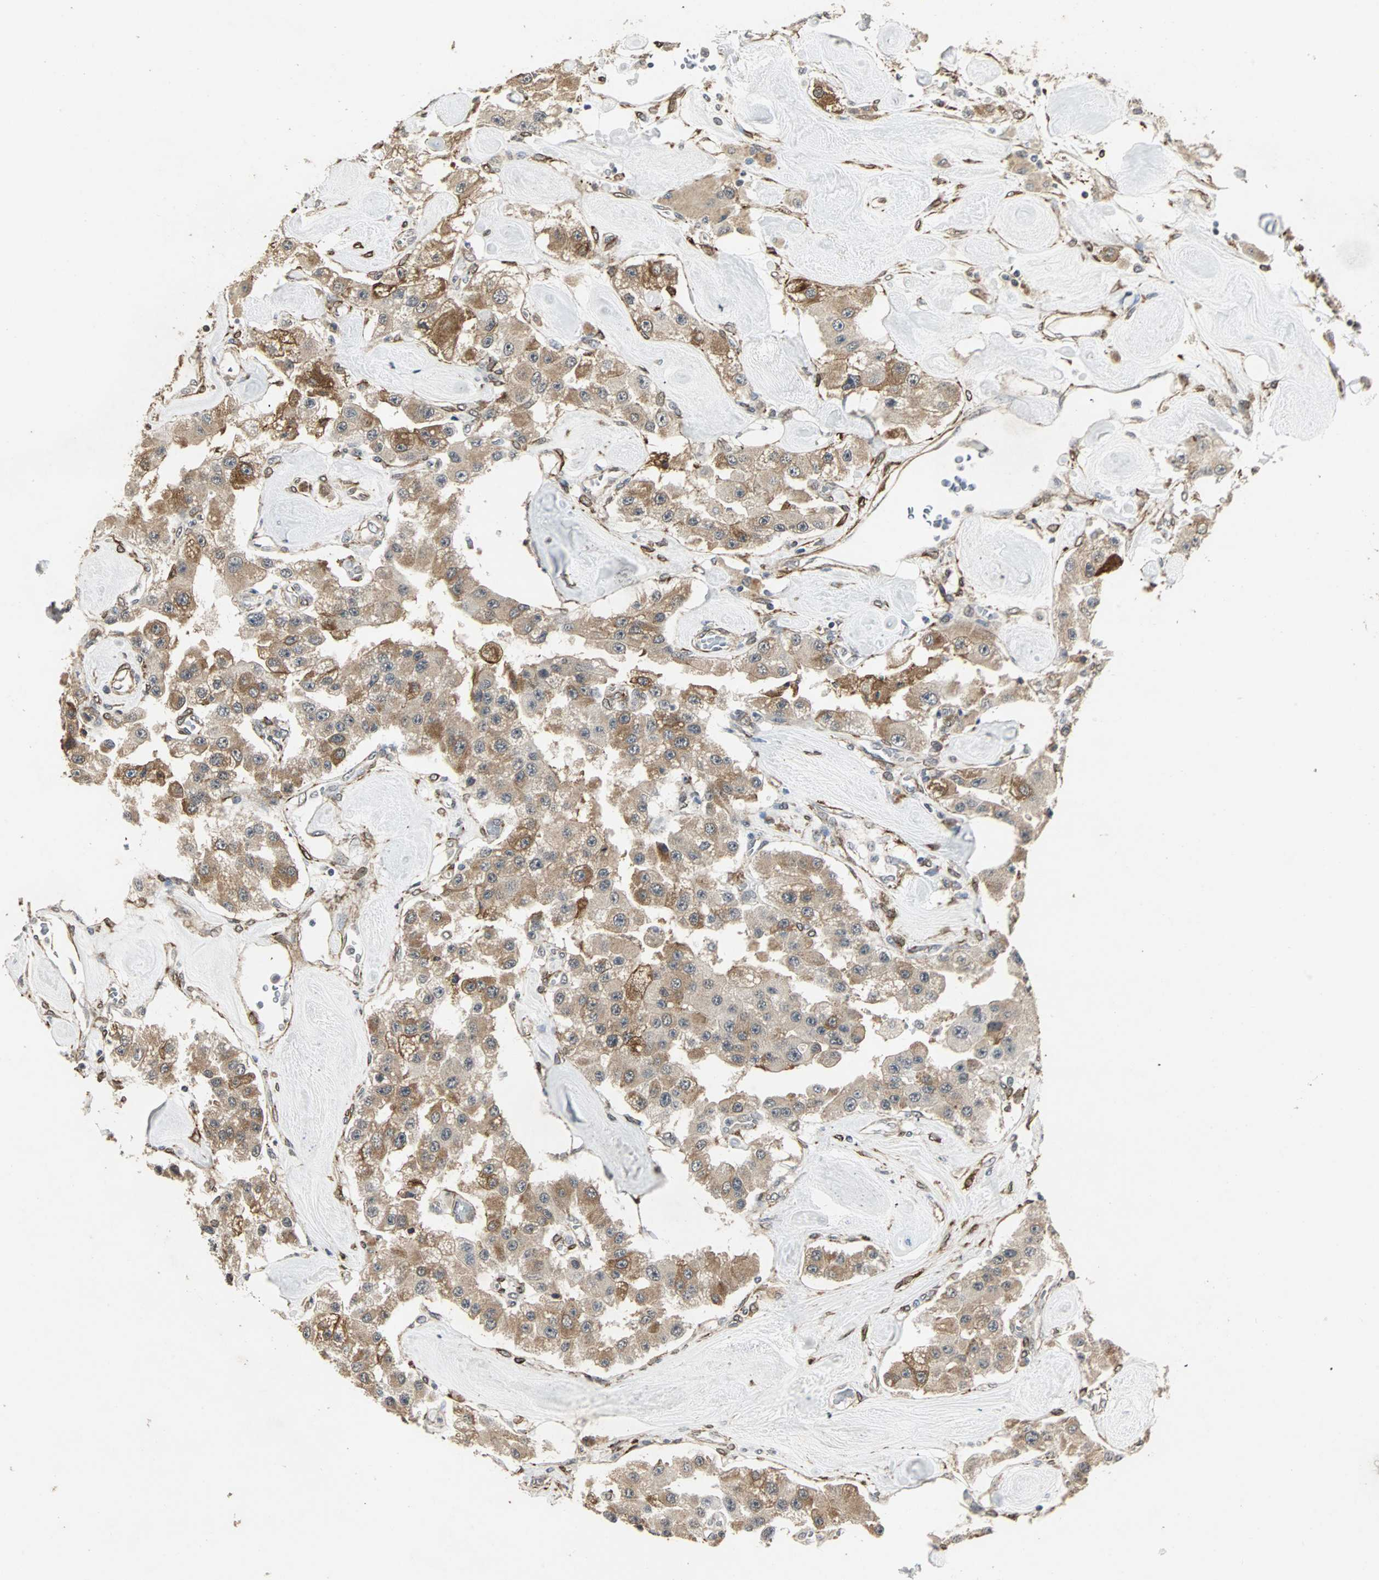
{"staining": {"intensity": "moderate", "quantity": ">75%", "location": "cytoplasmic/membranous"}, "tissue": "carcinoid", "cell_type": "Tumor cells", "image_type": "cancer", "snomed": [{"axis": "morphology", "description": "Carcinoid, malignant, NOS"}, {"axis": "topography", "description": "Pancreas"}], "caption": "This micrograph shows immunohistochemistry staining of human malignant carcinoid, with medium moderate cytoplasmic/membranous positivity in approximately >75% of tumor cells.", "gene": "TRPV4", "patient": {"sex": "male", "age": 41}}